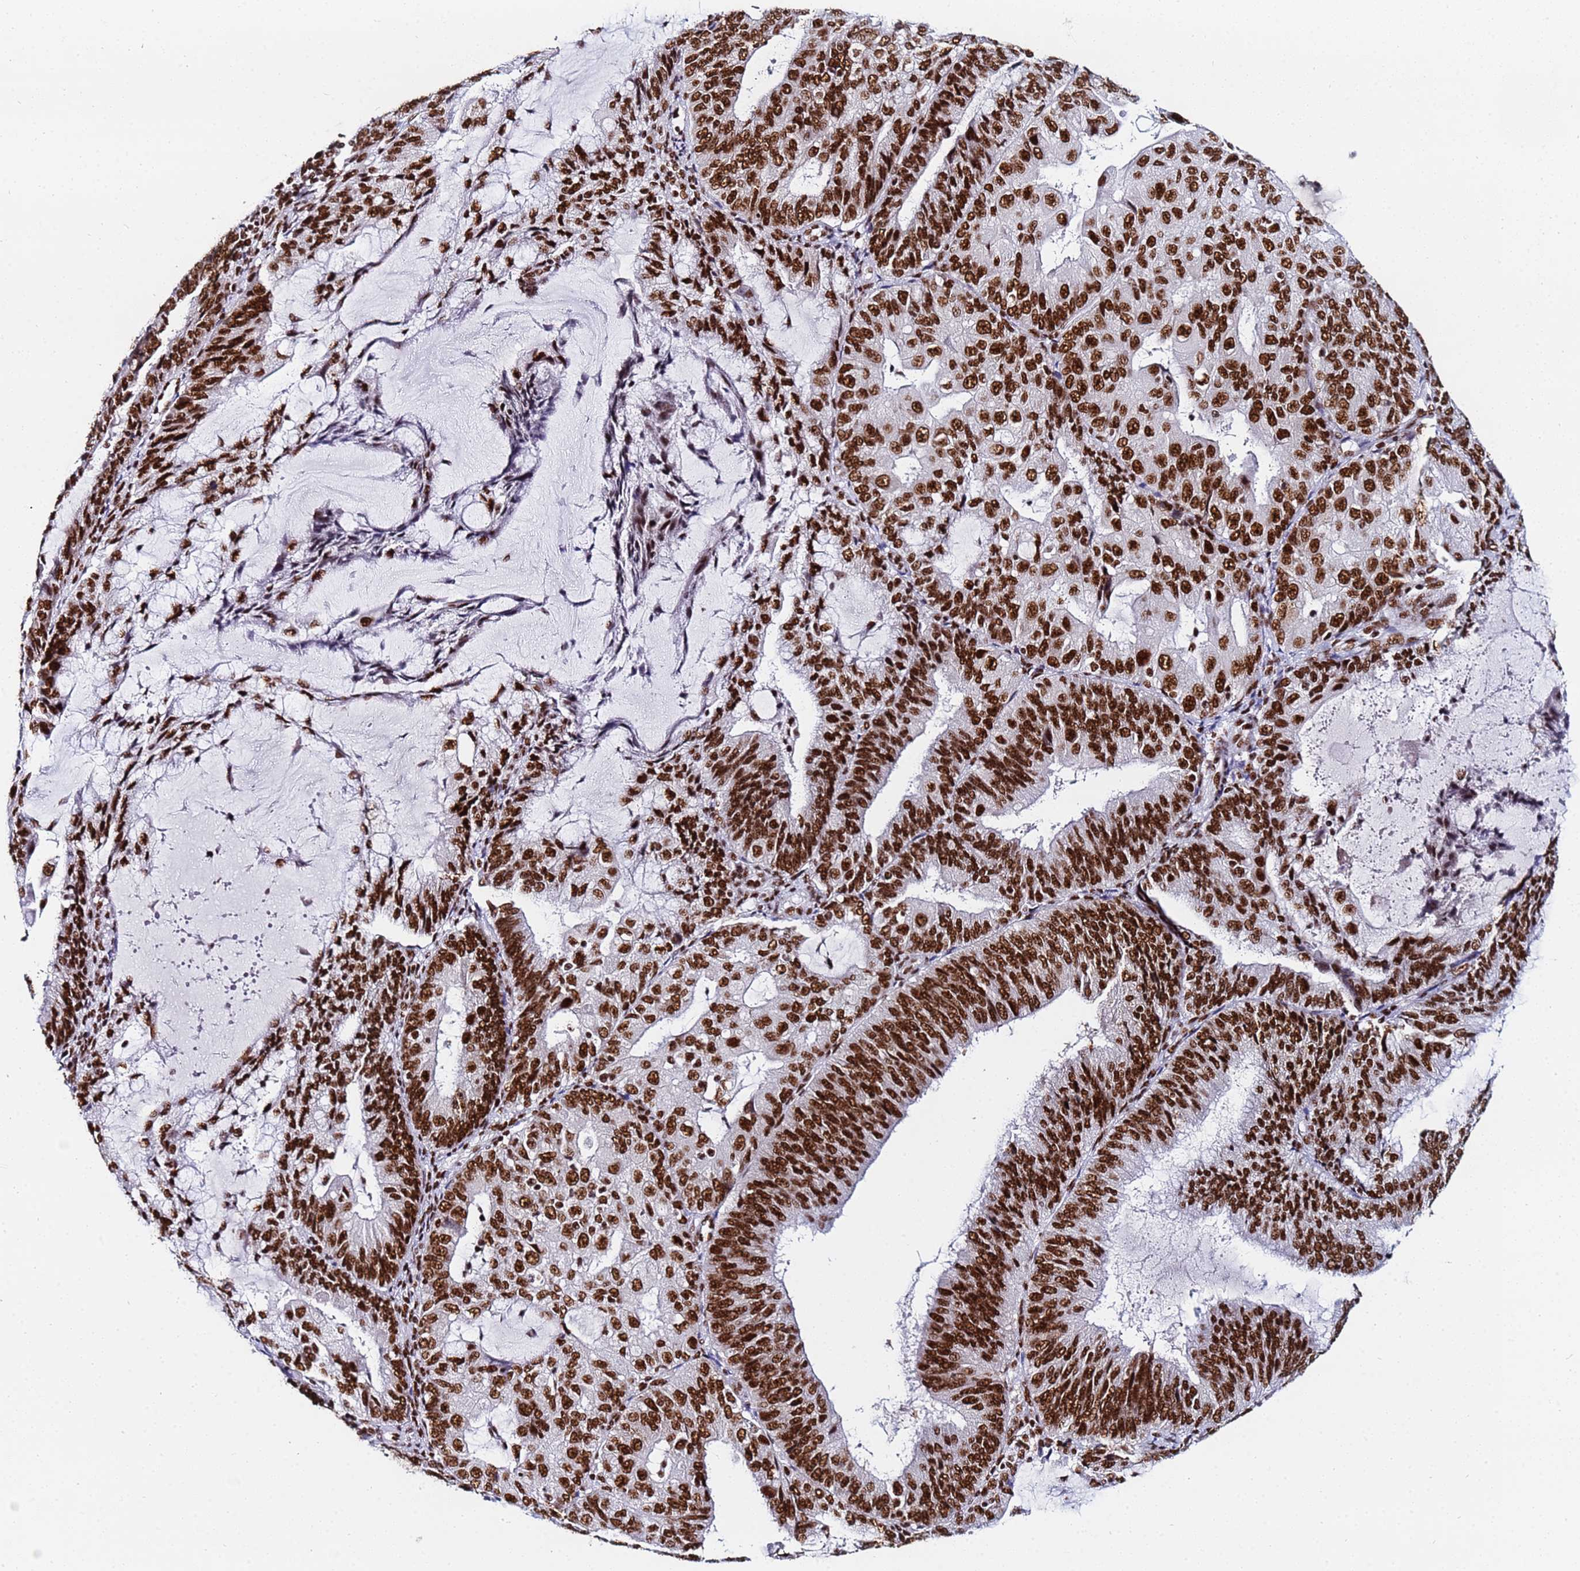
{"staining": {"intensity": "strong", "quantity": ">75%", "location": "nuclear"}, "tissue": "endometrial cancer", "cell_type": "Tumor cells", "image_type": "cancer", "snomed": [{"axis": "morphology", "description": "Adenocarcinoma, NOS"}, {"axis": "topography", "description": "Endometrium"}], "caption": "Strong nuclear protein positivity is identified in approximately >75% of tumor cells in adenocarcinoma (endometrial). (Stains: DAB in brown, nuclei in blue, Microscopy: brightfield microscopy at high magnification).", "gene": "SNRPA1", "patient": {"sex": "female", "age": 81}}